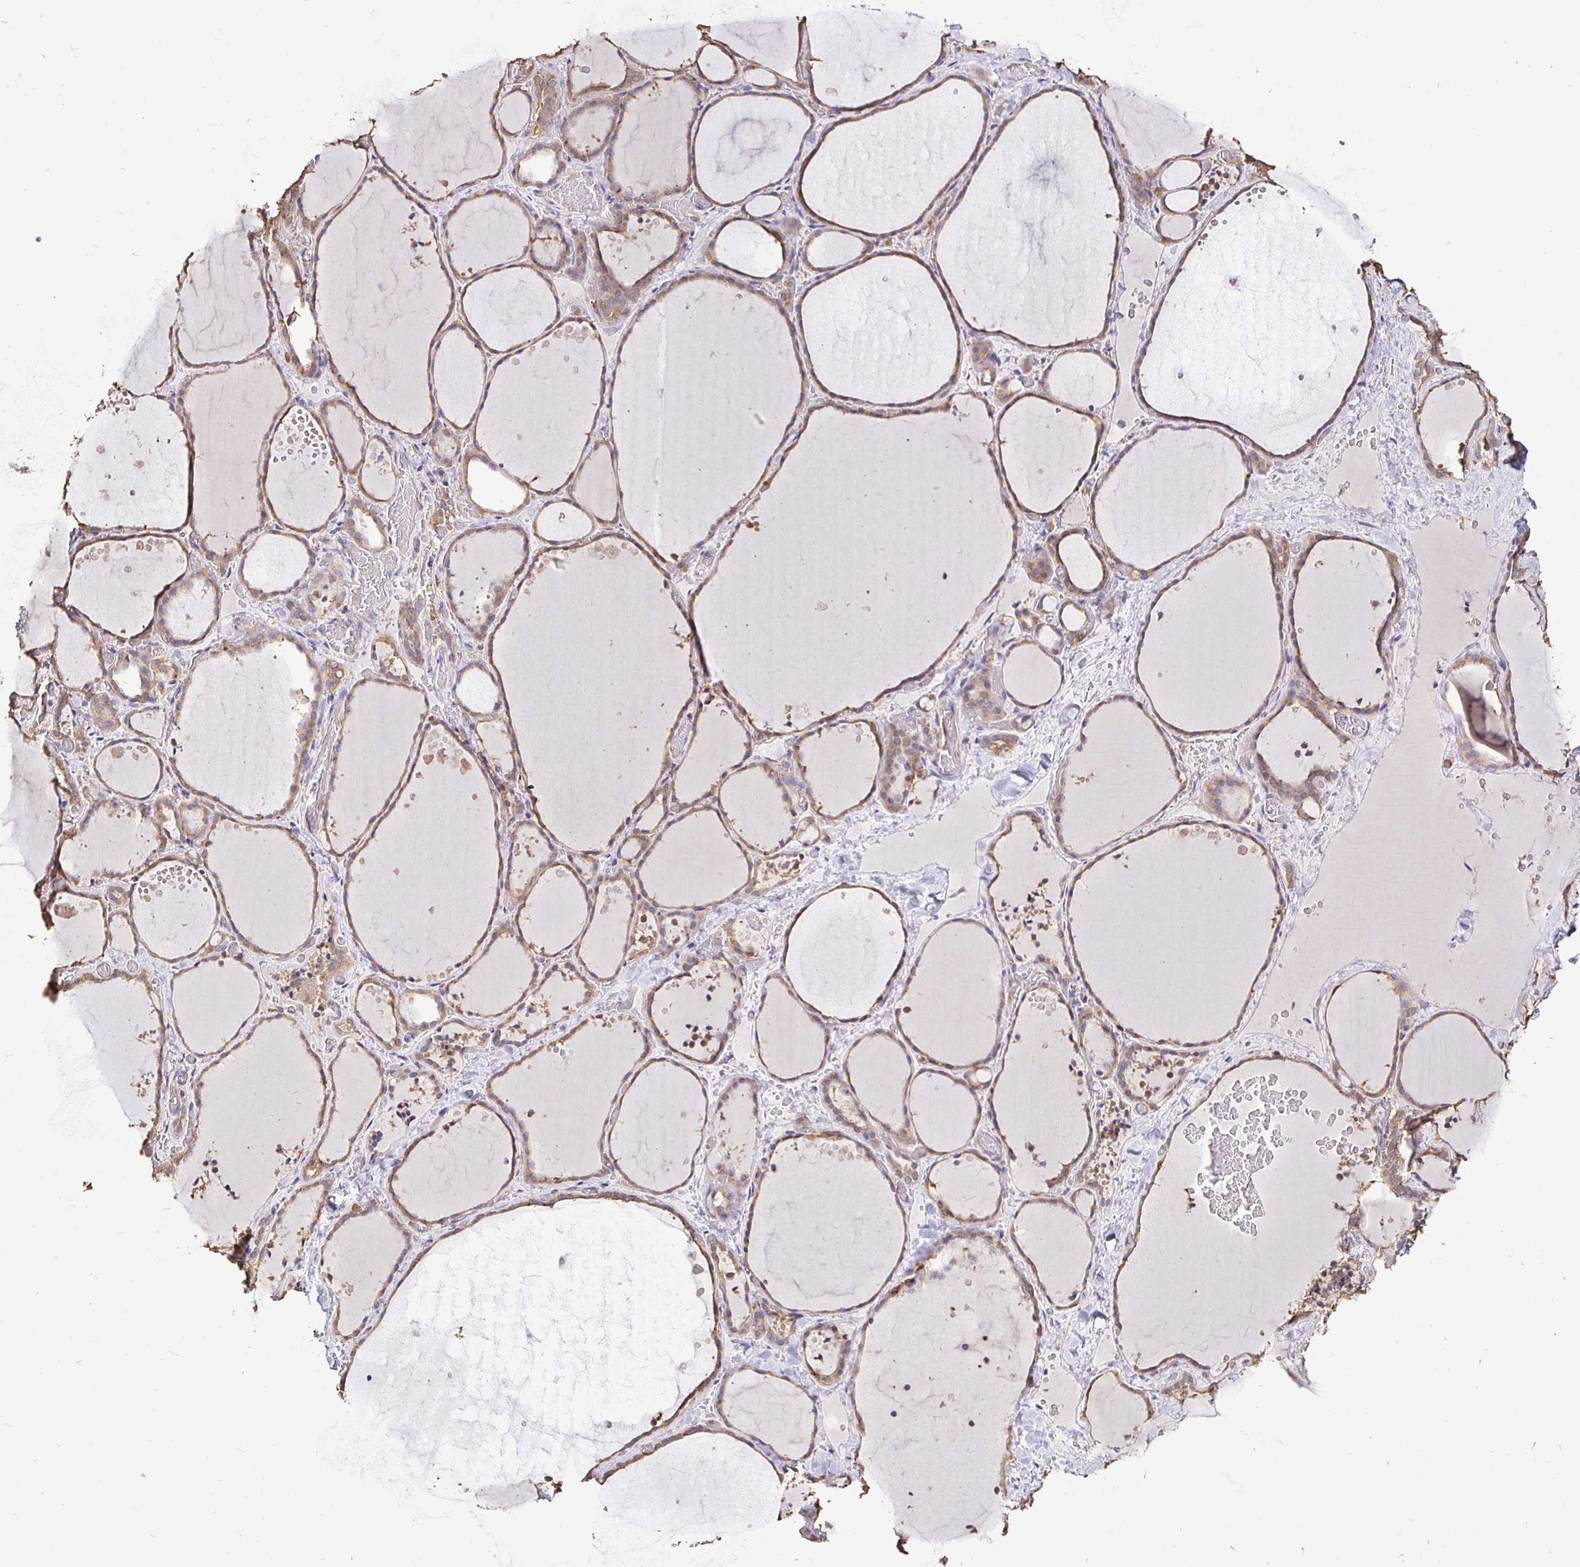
{"staining": {"intensity": "weak", "quantity": ">75%", "location": "cytoplasmic/membranous"}, "tissue": "thyroid gland", "cell_type": "Glandular cells", "image_type": "normal", "snomed": [{"axis": "morphology", "description": "Normal tissue, NOS"}, {"axis": "topography", "description": "Thyroid gland"}], "caption": "High-magnification brightfield microscopy of normal thyroid gland stained with DAB (brown) and counterstained with hematoxylin (blue). glandular cells exhibit weak cytoplasmic/membranous staining is appreciated in about>75% of cells.", "gene": "MAPK8IP3", "patient": {"sex": "female", "age": 36}}